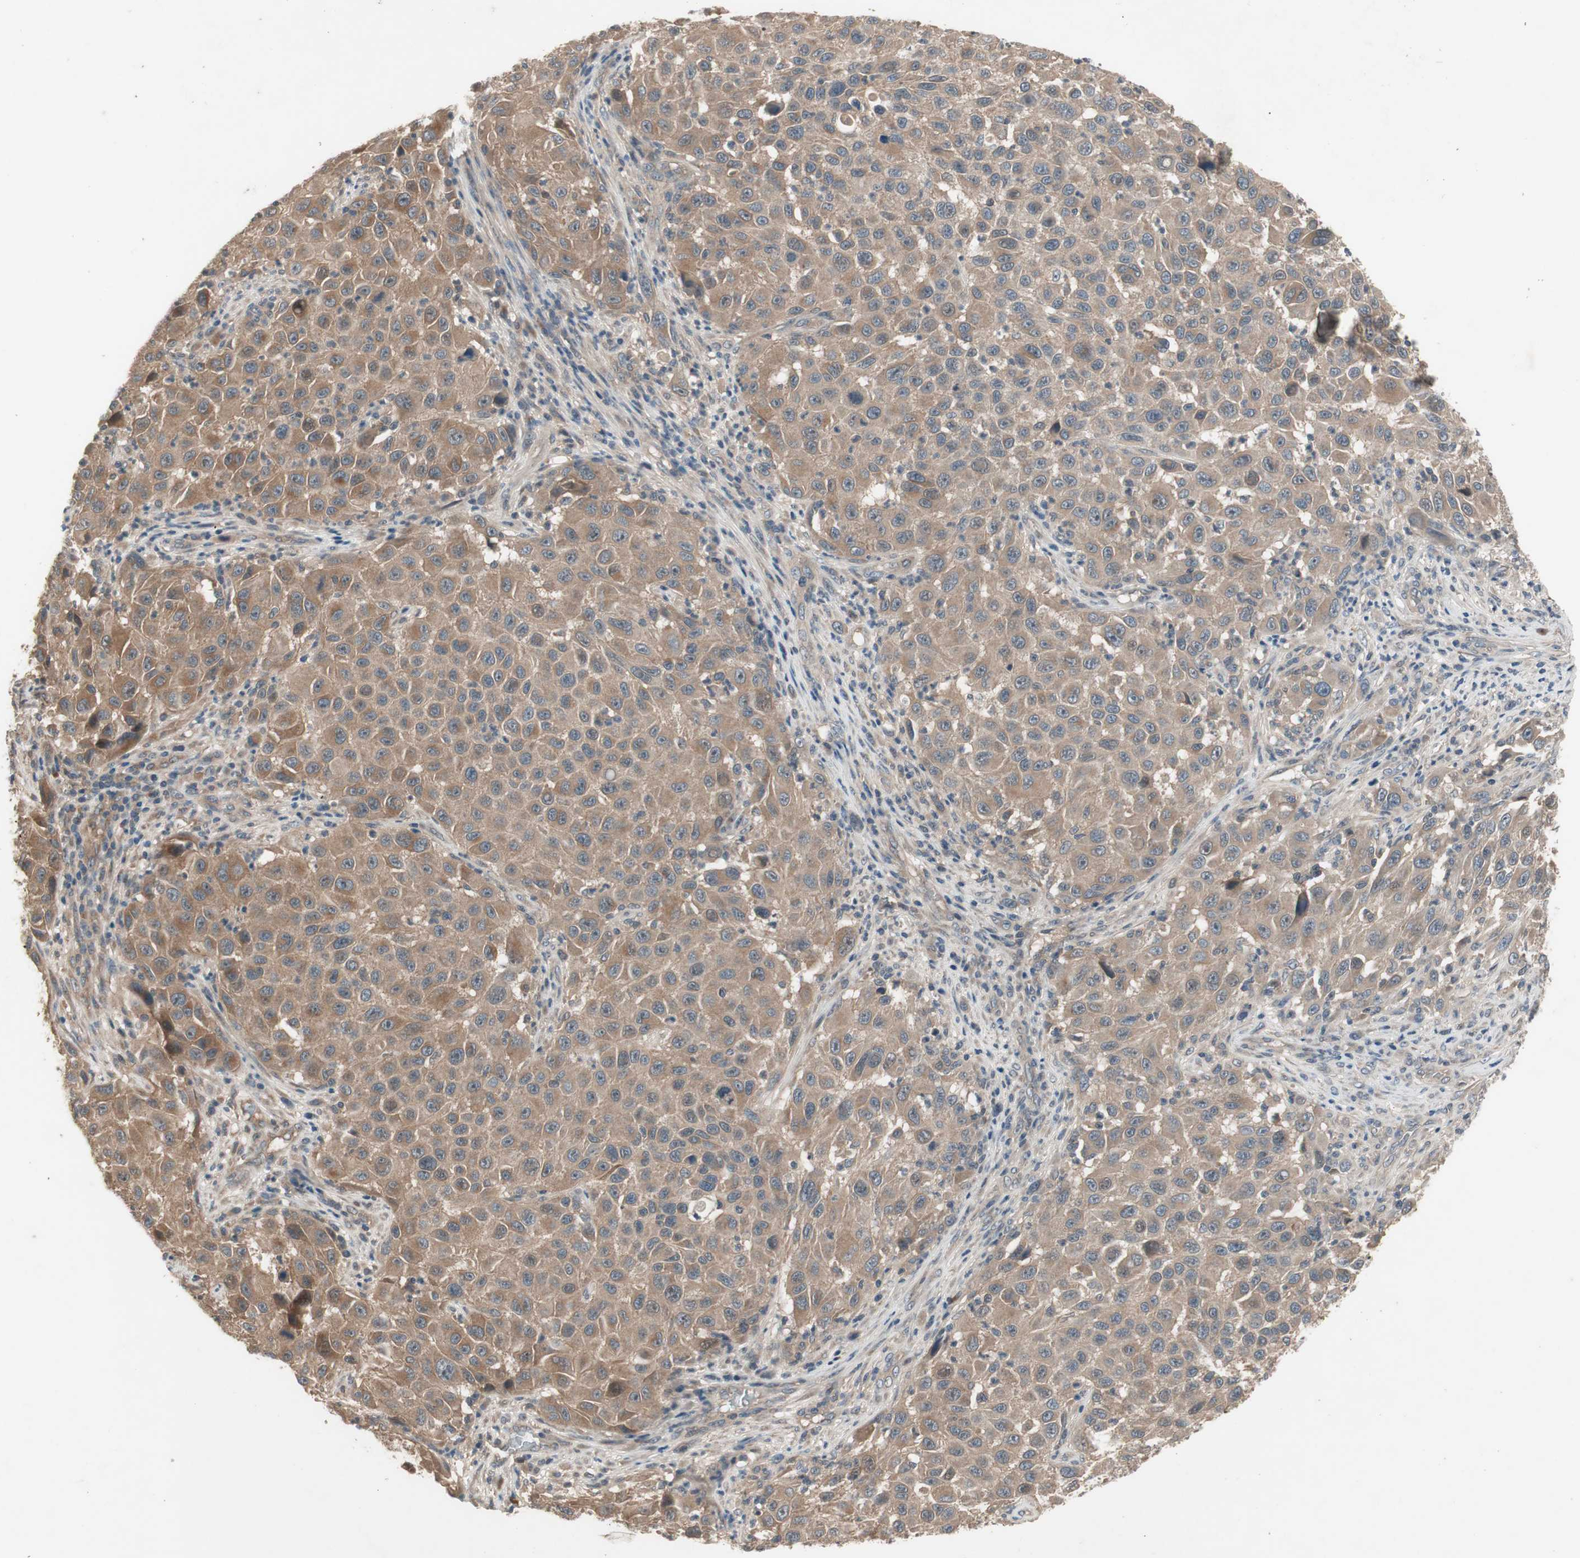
{"staining": {"intensity": "weak", "quantity": ">75%", "location": "cytoplasmic/membranous"}, "tissue": "melanoma", "cell_type": "Tumor cells", "image_type": "cancer", "snomed": [{"axis": "morphology", "description": "Malignant melanoma, Metastatic site"}, {"axis": "topography", "description": "Lymph node"}], "caption": "Malignant melanoma (metastatic site) stained for a protein exhibits weak cytoplasmic/membranous positivity in tumor cells.", "gene": "NSF", "patient": {"sex": "male", "age": 61}}